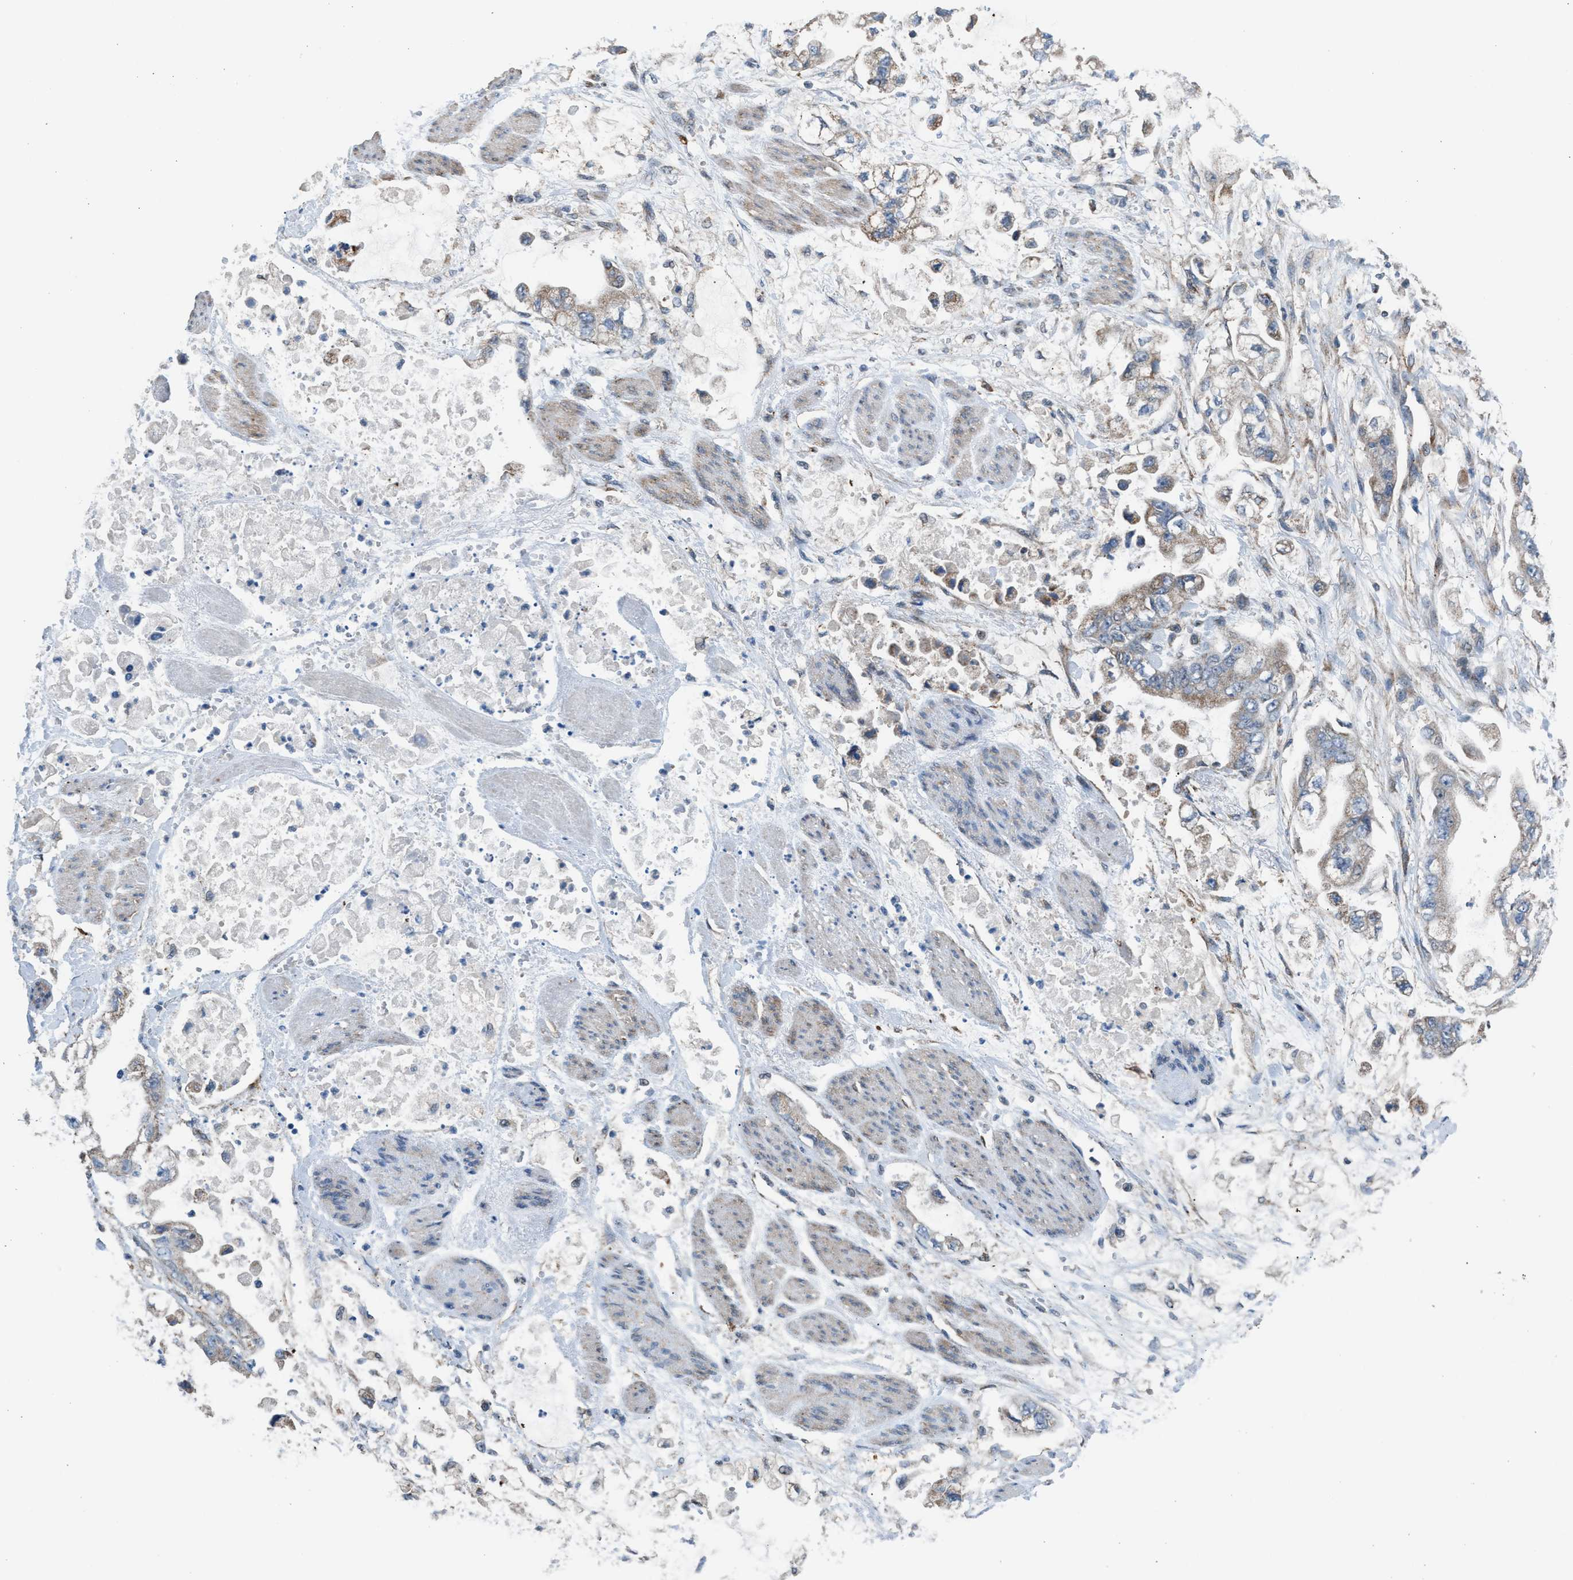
{"staining": {"intensity": "weak", "quantity": "<25%", "location": "cytoplasmic/membranous"}, "tissue": "stomach cancer", "cell_type": "Tumor cells", "image_type": "cancer", "snomed": [{"axis": "morphology", "description": "Normal tissue, NOS"}, {"axis": "morphology", "description": "Adenocarcinoma, NOS"}, {"axis": "topography", "description": "Stomach"}], "caption": "This photomicrograph is of stomach cancer (adenocarcinoma) stained with immunohistochemistry to label a protein in brown with the nuclei are counter-stained blue. There is no positivity in tumor cells. Nuclei are stained in blue.", "gene": "SLC10A3", "patient": {"sex": "male", "age": 62}}